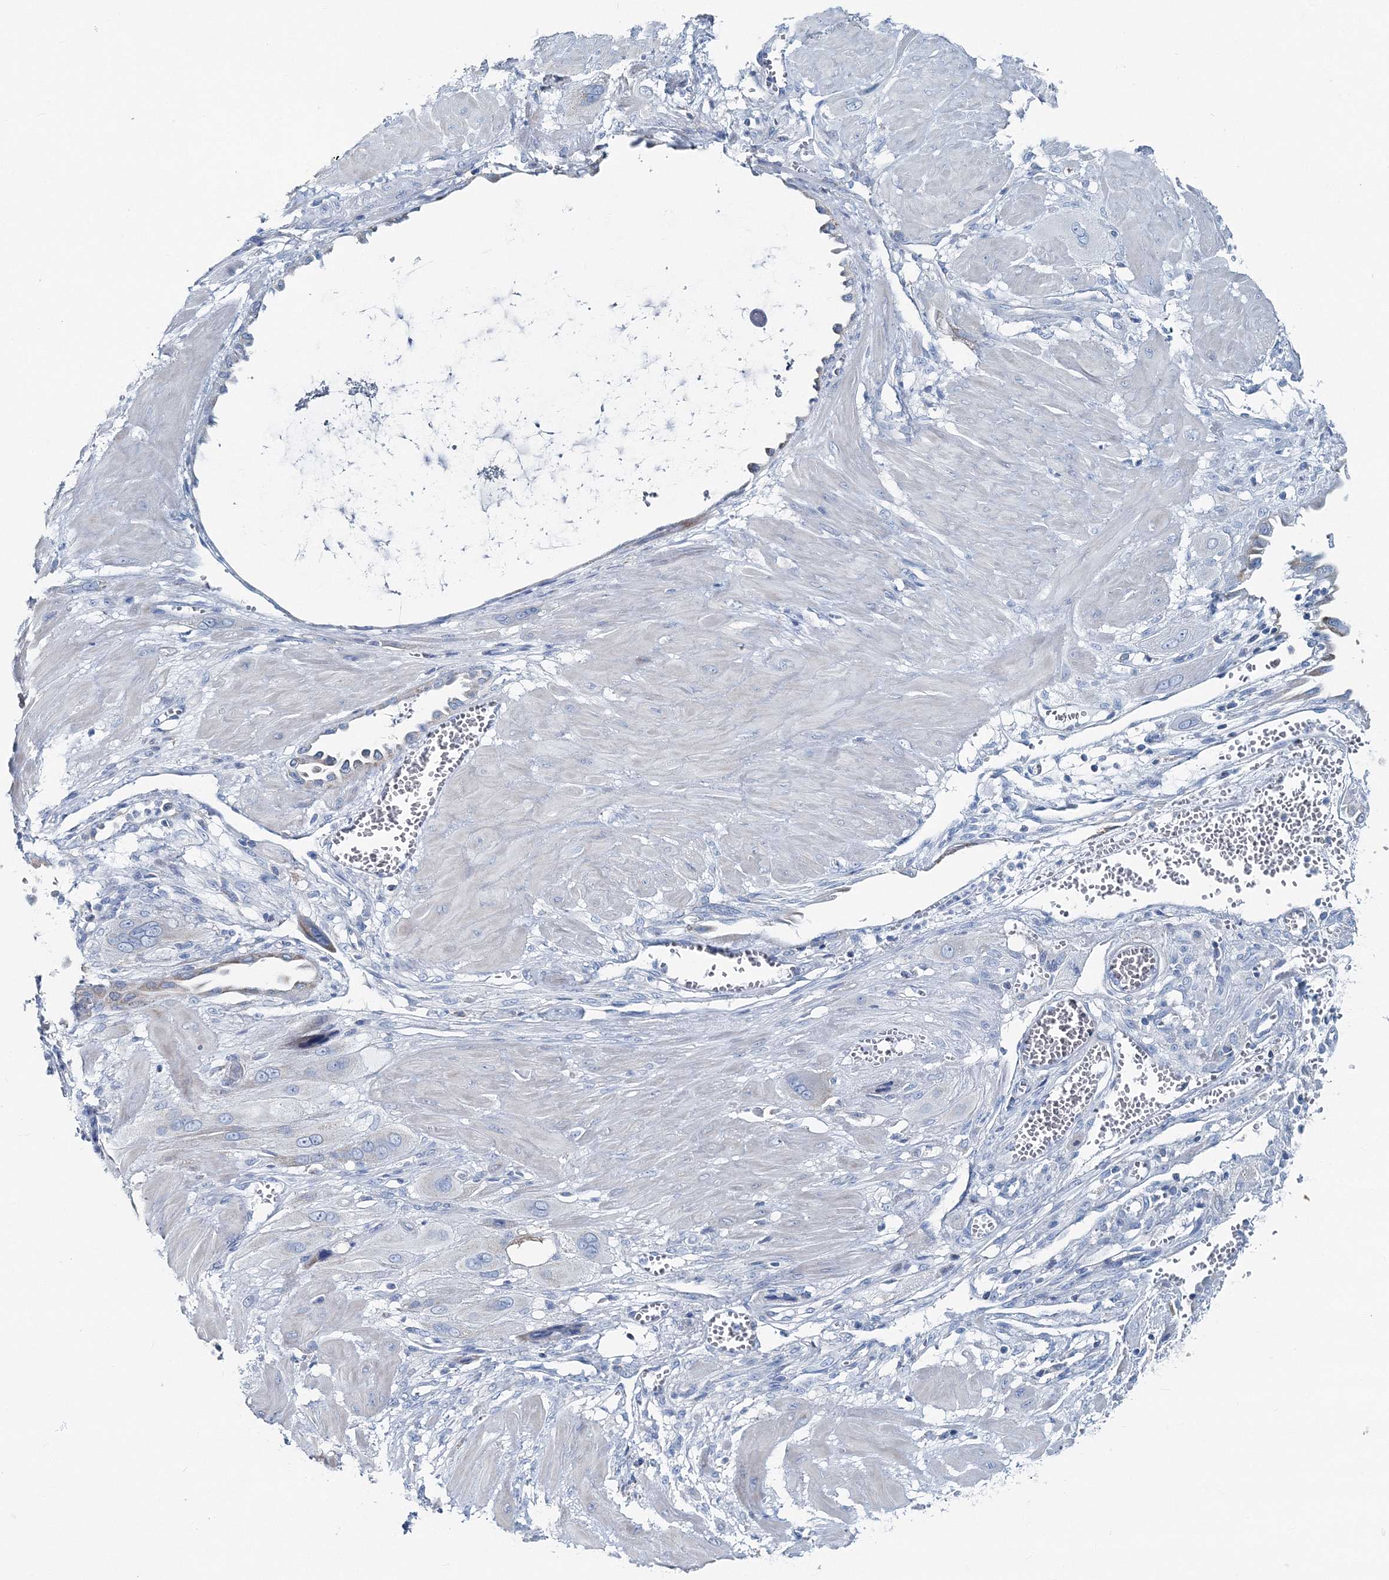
{"staining": {"intensity": "negative", "quantity": "none", "location": "none"}, "tissue": "cervical cancer", "cell_type": "Tumor cells", "image_type": "cancer", "snomed": [{"axis": "morphology", "description": "Squamous cell carcinoma, NOS"}, {"axis": "topography", "description": "Cervix"}], "caption": "This is an immunohistochemistry (IHC) image of cervical cancer (squamous cell carcinoma). There is no positivity in tumor cells.", "gene": "GABARAPL2", "patient": {"sex": "female", "age": 34}}